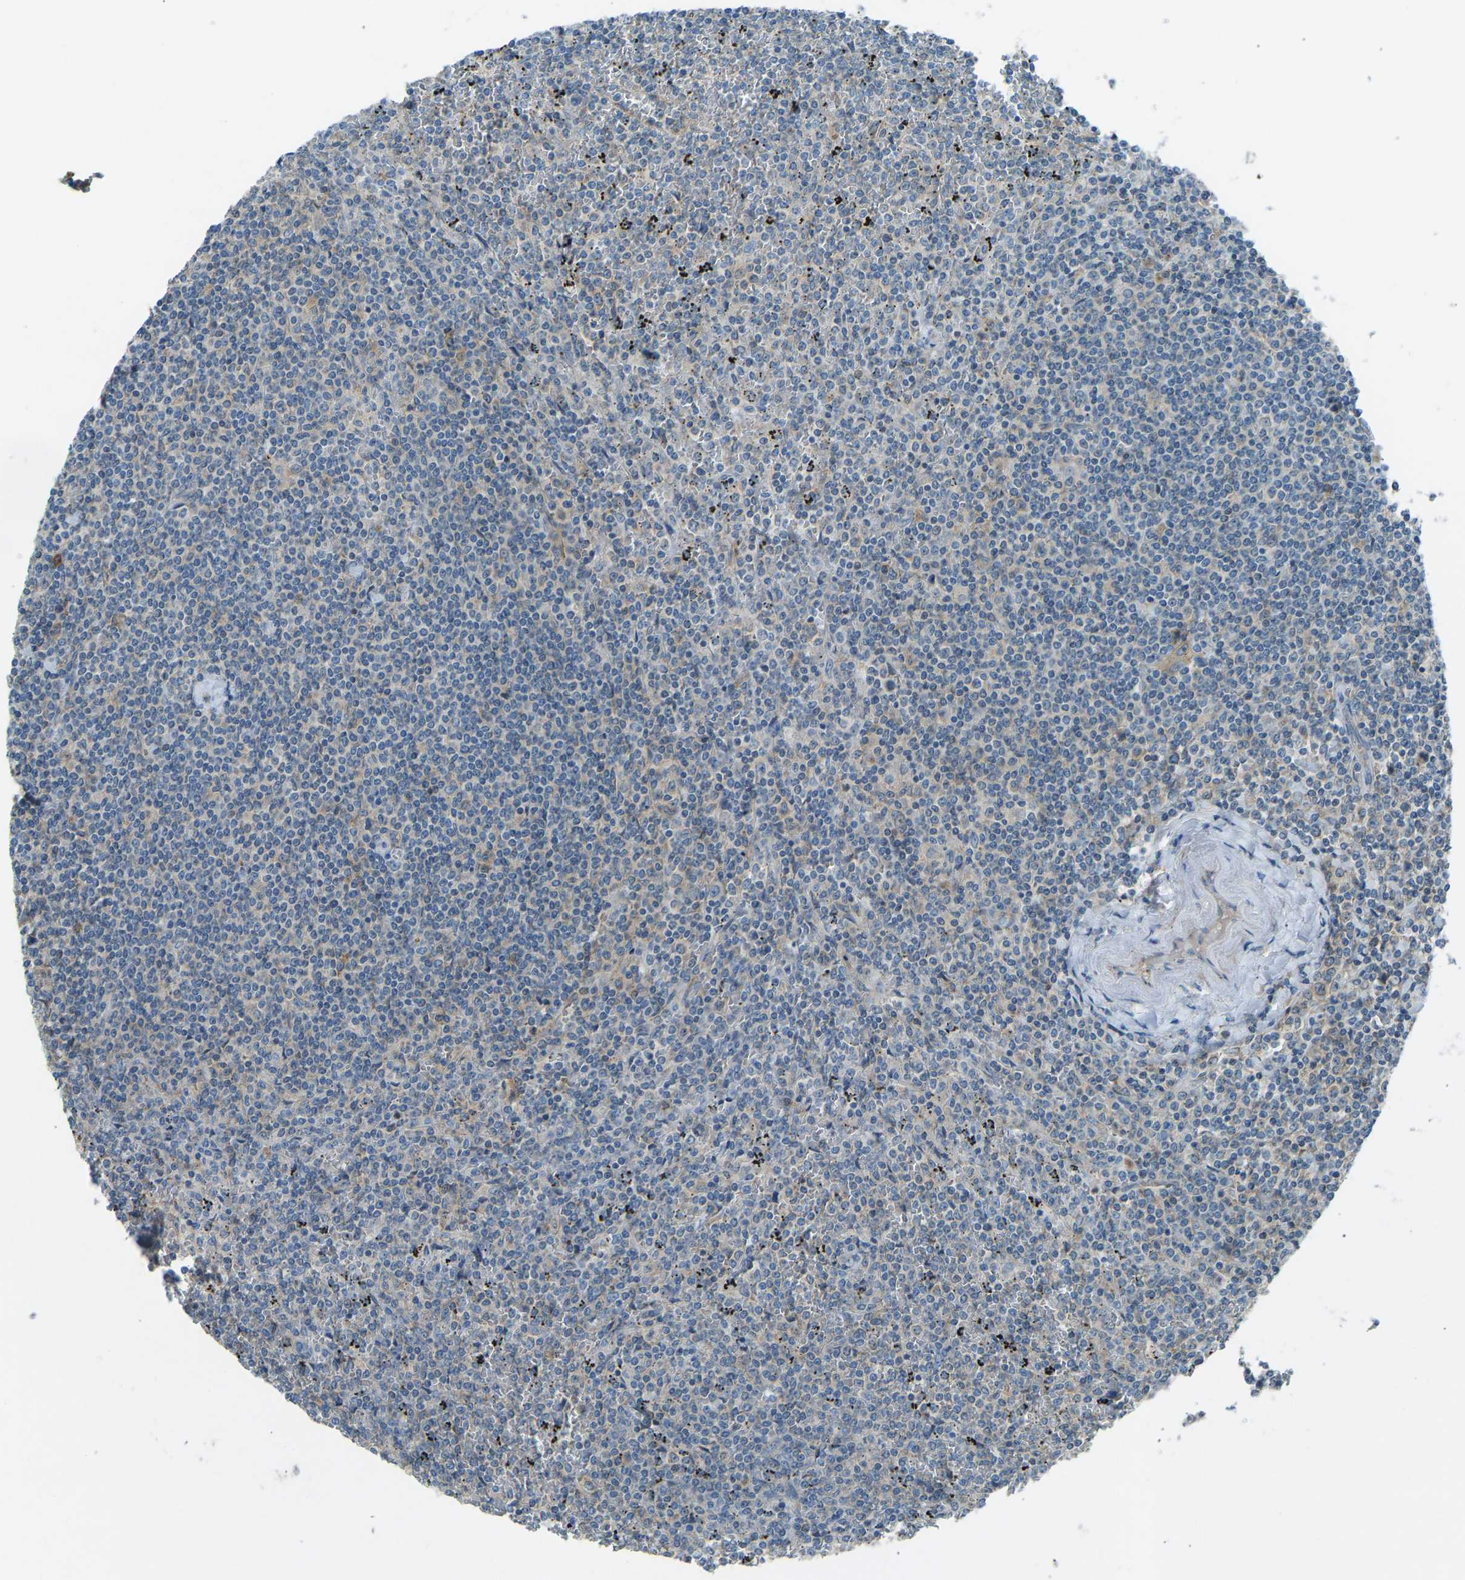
{"staining": {"intensity": "weak", "quantity": "<25%", "location": "cytoplasmic/membranous"}, "tissue": "lymphoma", "cell_type": "Tumor cells", "image_type": "cancer", "snomed": [{"axis": "morphology", "description": "Malignant lymphoma, non-Hodgkin's type, Low grade"}, {"axis": "topography", "description": "Spleen"}], "caption": "Protein analysis of low-grade malignant lymphoma, non-Hodgkin's type shows no significant positivity in tumor cells. Nuclei are stained in blue.", "gene": "STAU2", "patient": {"sex": "female", "age": 19}}